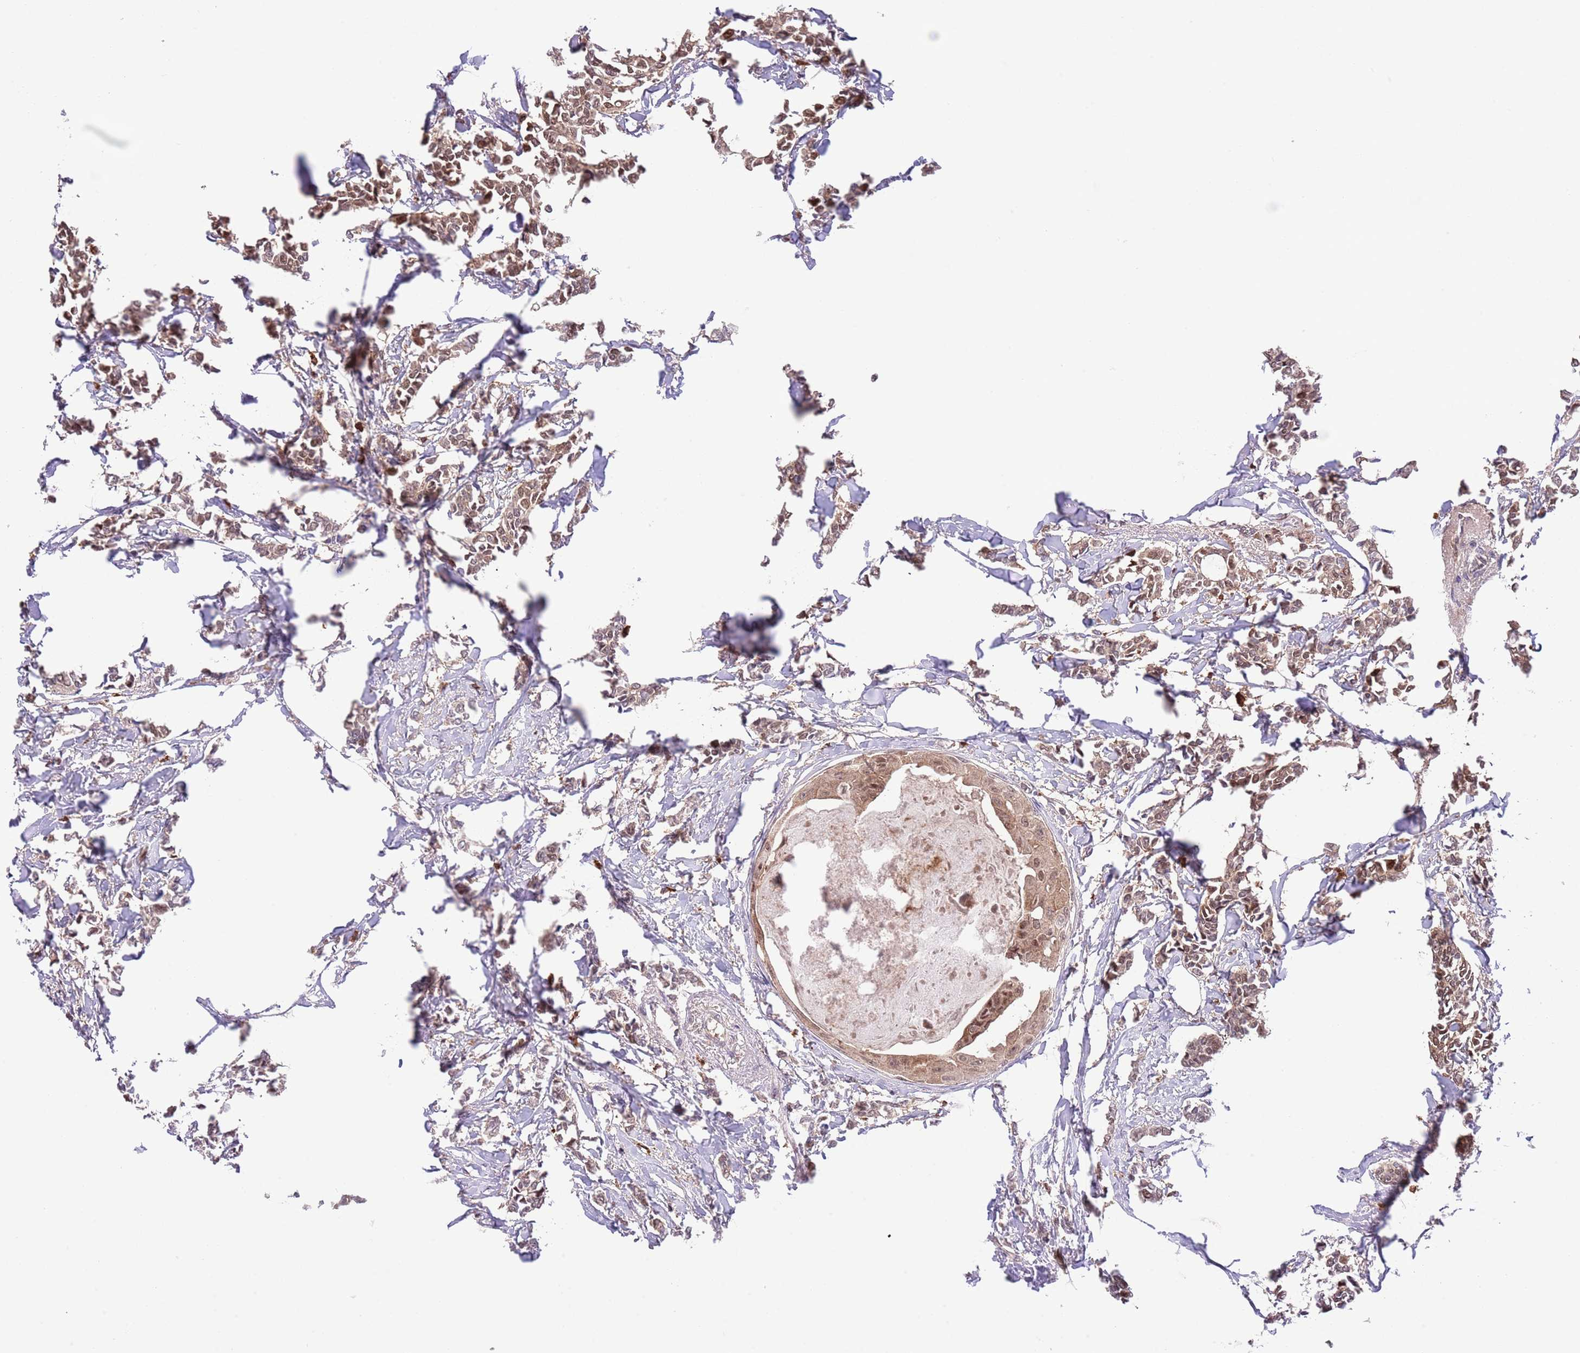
{"staining": {"intensity": "moderate", "quantity": ">75%", "location": "cytoplasmic/membranous,nuclear"}, "tissue": "breast cancer", "cell_type": "Tumor cells", "image_type": "cancer", "snomed": [{"axis": "morphology", "description": "Duct carcinoma"}, {"axis": "topography", "description": "Breast"}], "caption": "Immunohistochemical staining of infiltrating ductal carcinoma (breast) reveals medium levels of moderate cytoplasmic/membranous and nuclear protein staining in about >75% of tumor cells. Nuclei are stained in blue.", "gene": "HDHD2", "patient": {"sex": "female", "age": 41}}